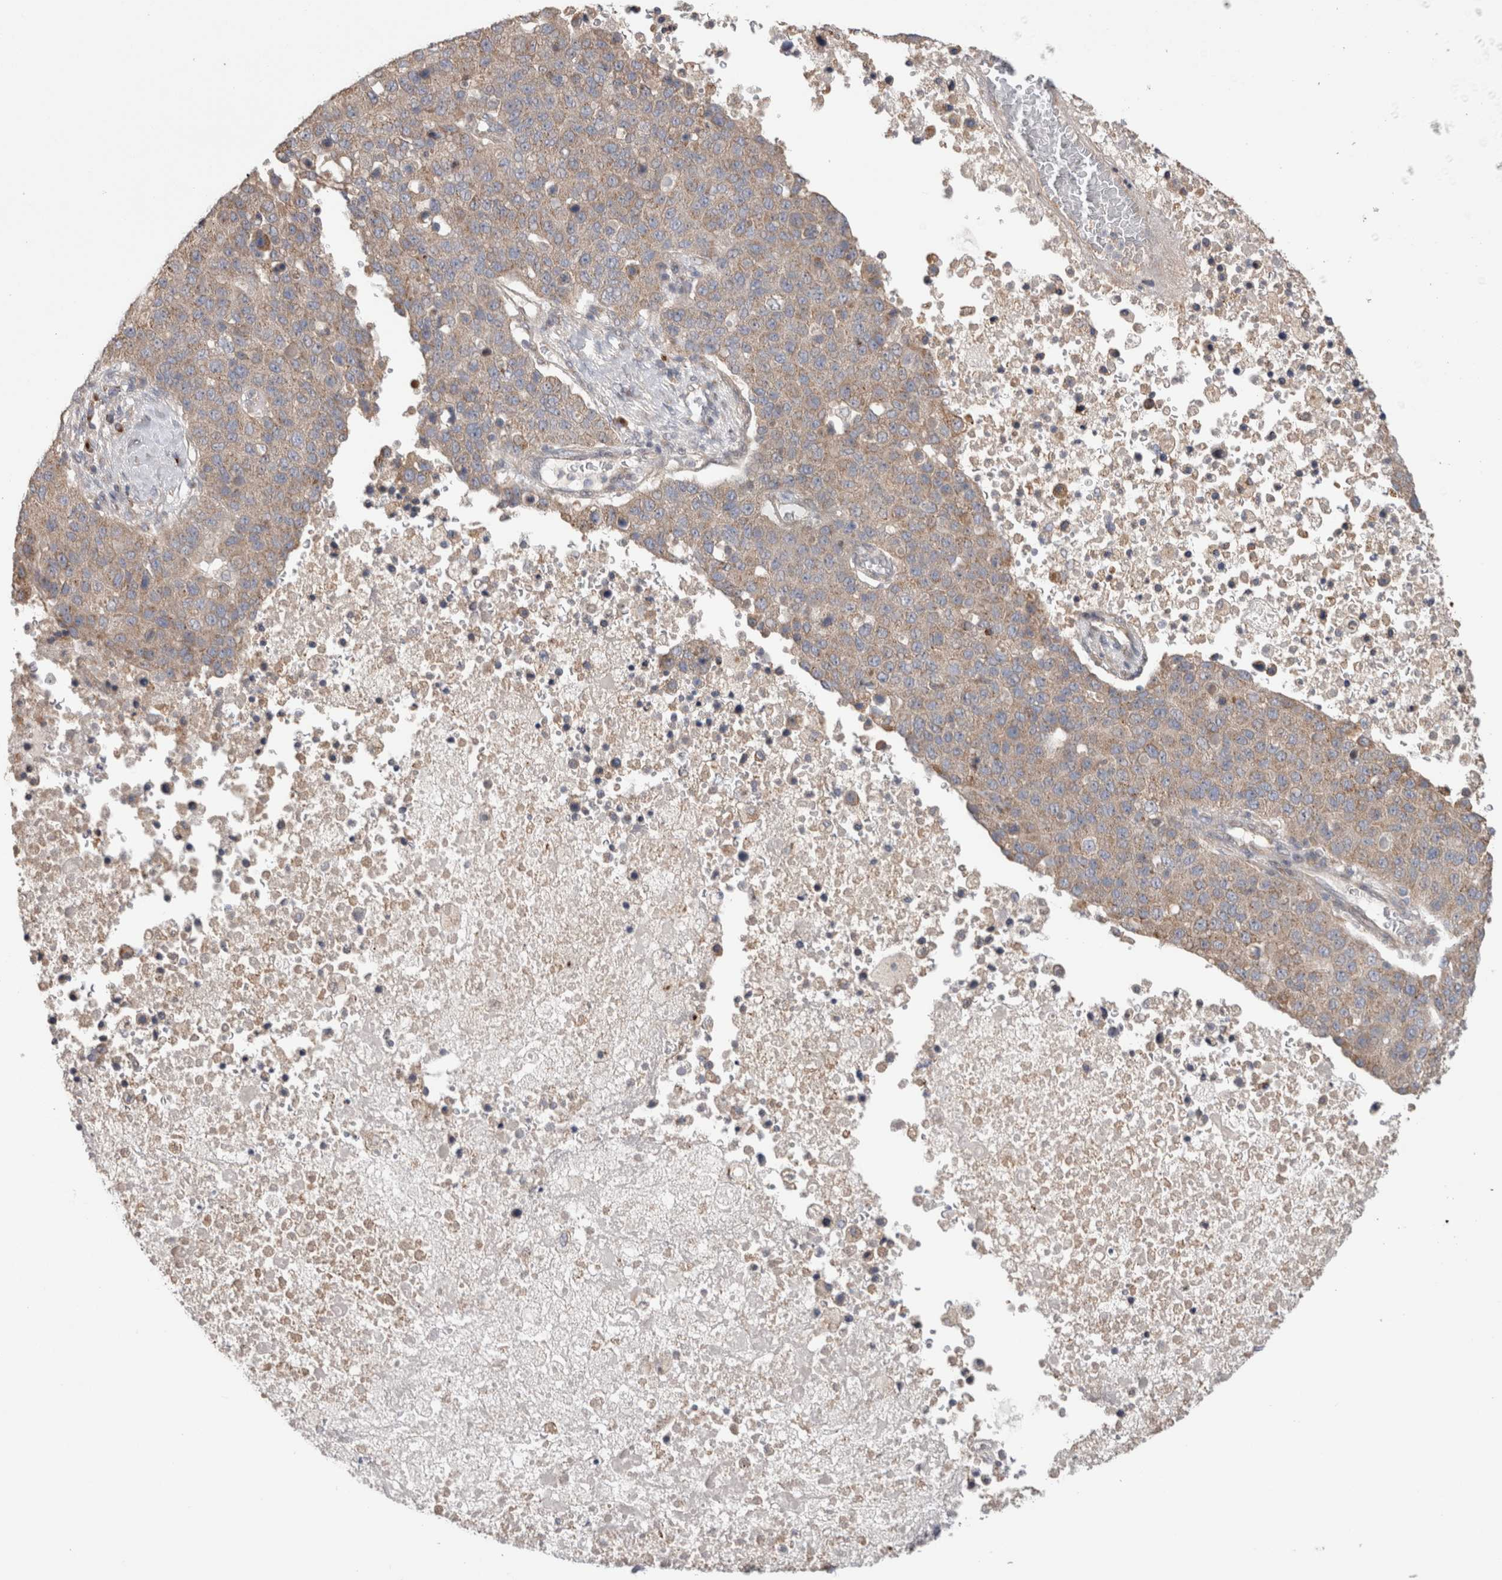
{"staining": {"intensity": "moderate", "quantity": ">75%", "location": "cytoplasmic/membranous"}, "tissue": "pancreatic cancer", "cell_type": "Tumor cells", "image_type": "cancer", "snomed": [{"axis": "morphology", "description": "Adenocarcinoma, NOS"}, {"axis": "topography", "description": "Pancreas"}], "caption": "Immunohistochemical staining of human adenocarcinoma (pancreatic) reveals medium levels of moderate cytoplasmic/membranous staining in about >75% of tumor cells.", "gene": "TRIM5", "patient": {"sex": "female", "age": 61}}